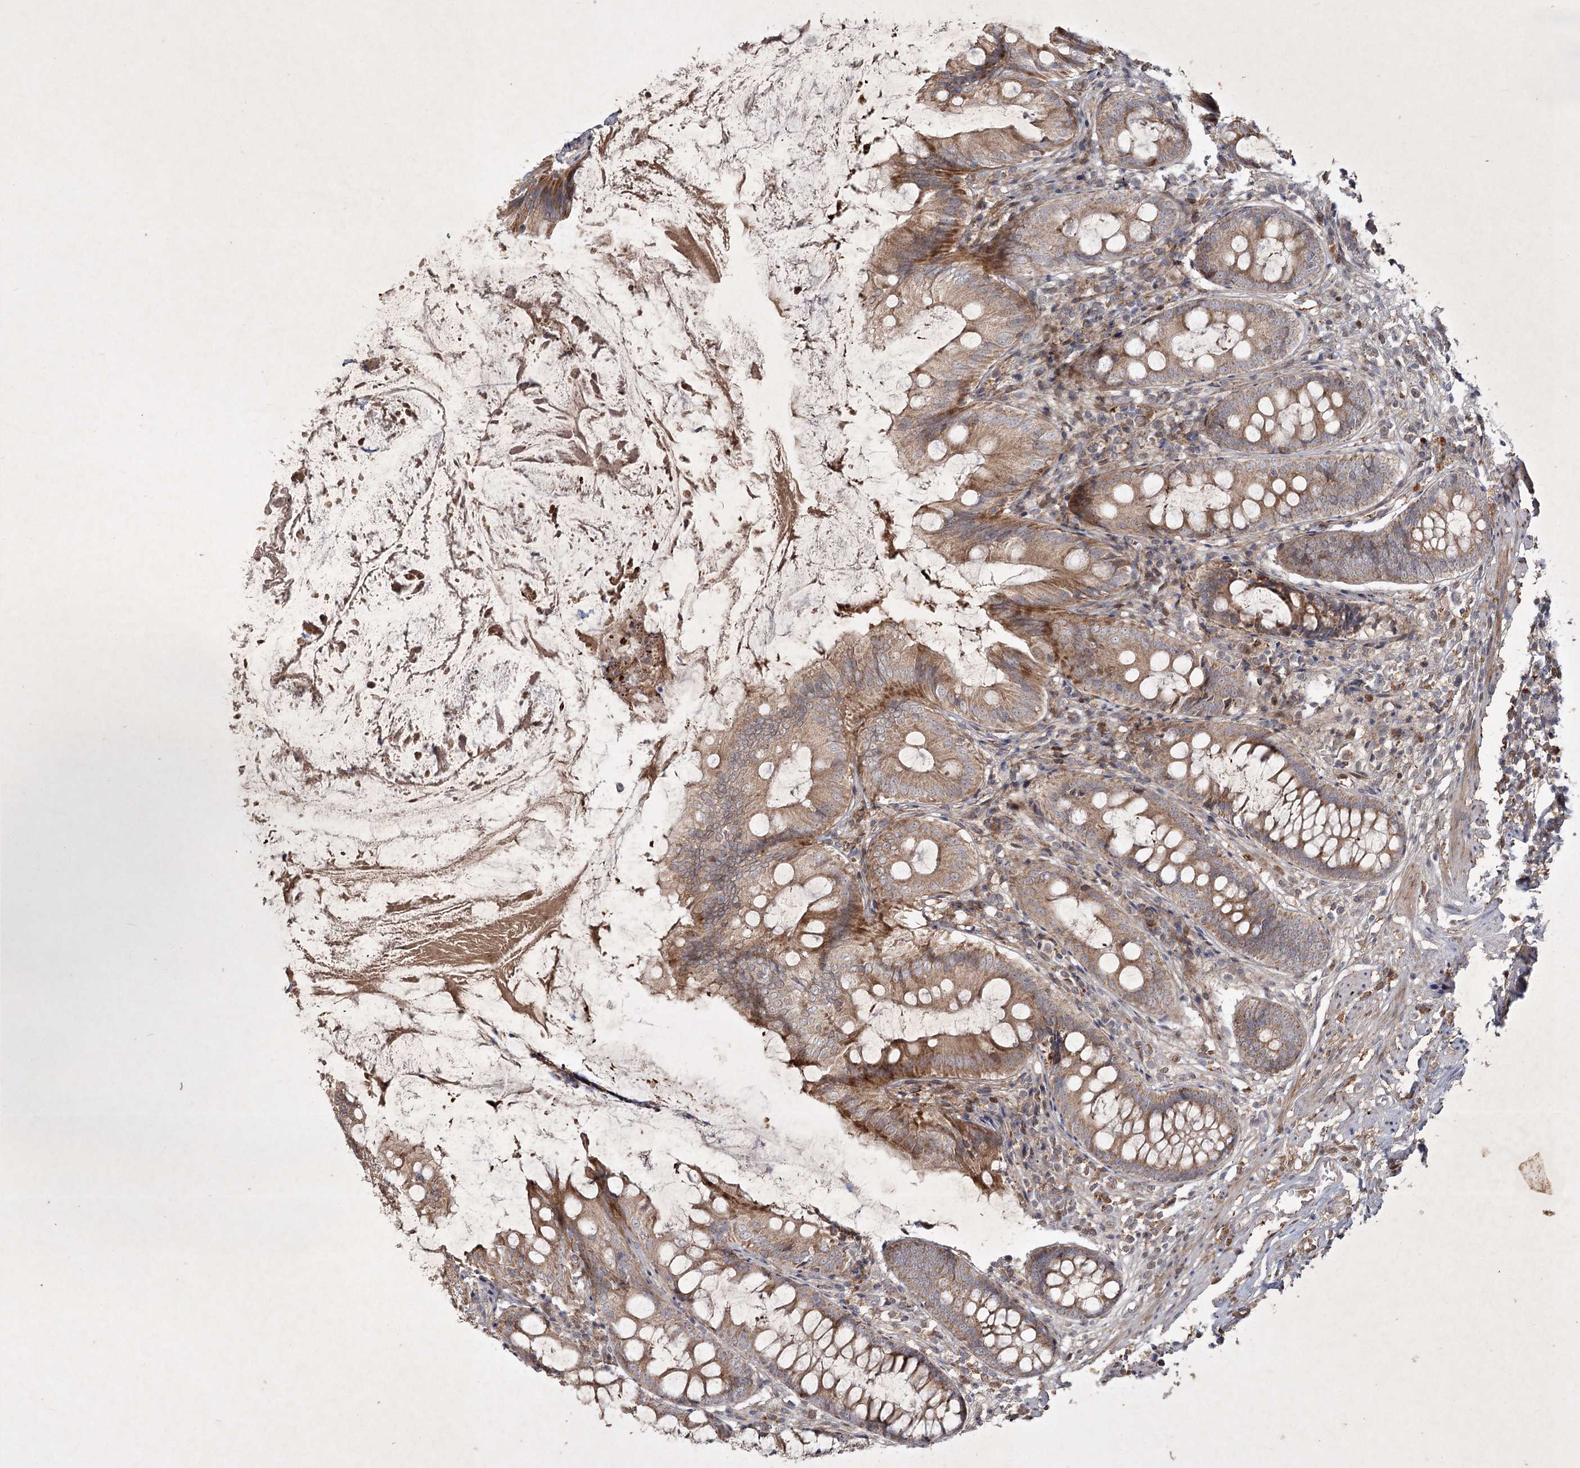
{"staining": {"intensity": "moderate", "quantity": ">75%", "location": "cytoplasmic/membranous"}, "tissue": "appendix", "cell_type": "Glandular cells", "image_type": "normal", "snomed": [{"axis": "morphology", "description": "Normal tissue, NOS"}, {"axis": "topography", "description": "Appendix"}], "caption": "IHC (DAB (3,3'-diaminobenzidine)) staining of benign human appendix reveals moderate cytoplasmic/membranous protein expression in about >75% of glandular cells. The protein is stained brown, and the nuclei are stained in blue (DAB IHC with brightfield microscopy, high magnification).", "gene": "KBTBD4", "patient": {"sex": "female", "age": 77}}